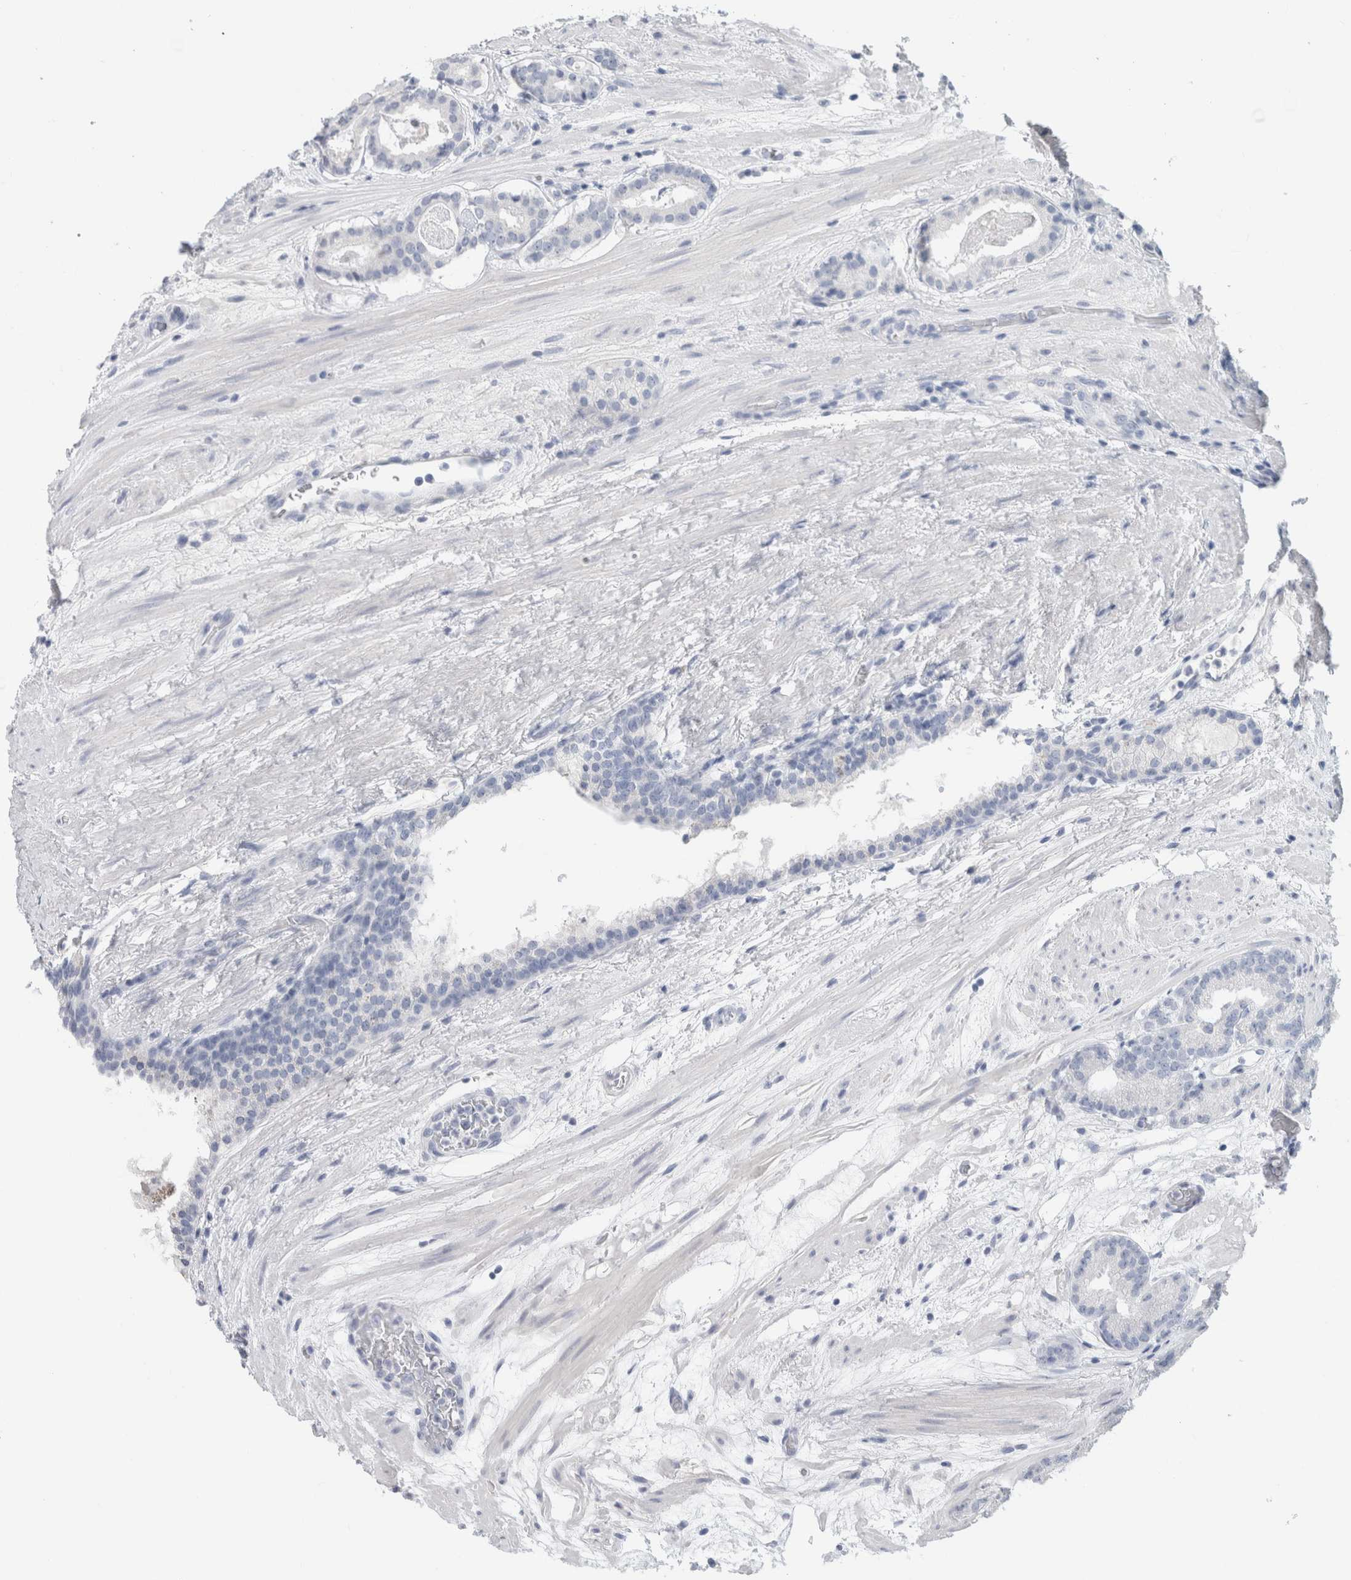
{"staining": {"intensity": "negative", "quantity": "none", "location": "none"}, "tissue": "prostate cancer", "cell_type": "Tumor cells", "image_type": "cancer", "snomed": [{"axis": "morphology", "description": "Adenocarcinoma, Low grade"}, {"axis": "topography", "description": "Prostate"}], "caption": "Immunohistochemistry (IHC) photomicrograph of human prostate cancer stained for a protein (brown), which exhibits no expression in tumor cells.", "gene": "BCAN", "patient": {"sex": "male", "age": 69}}